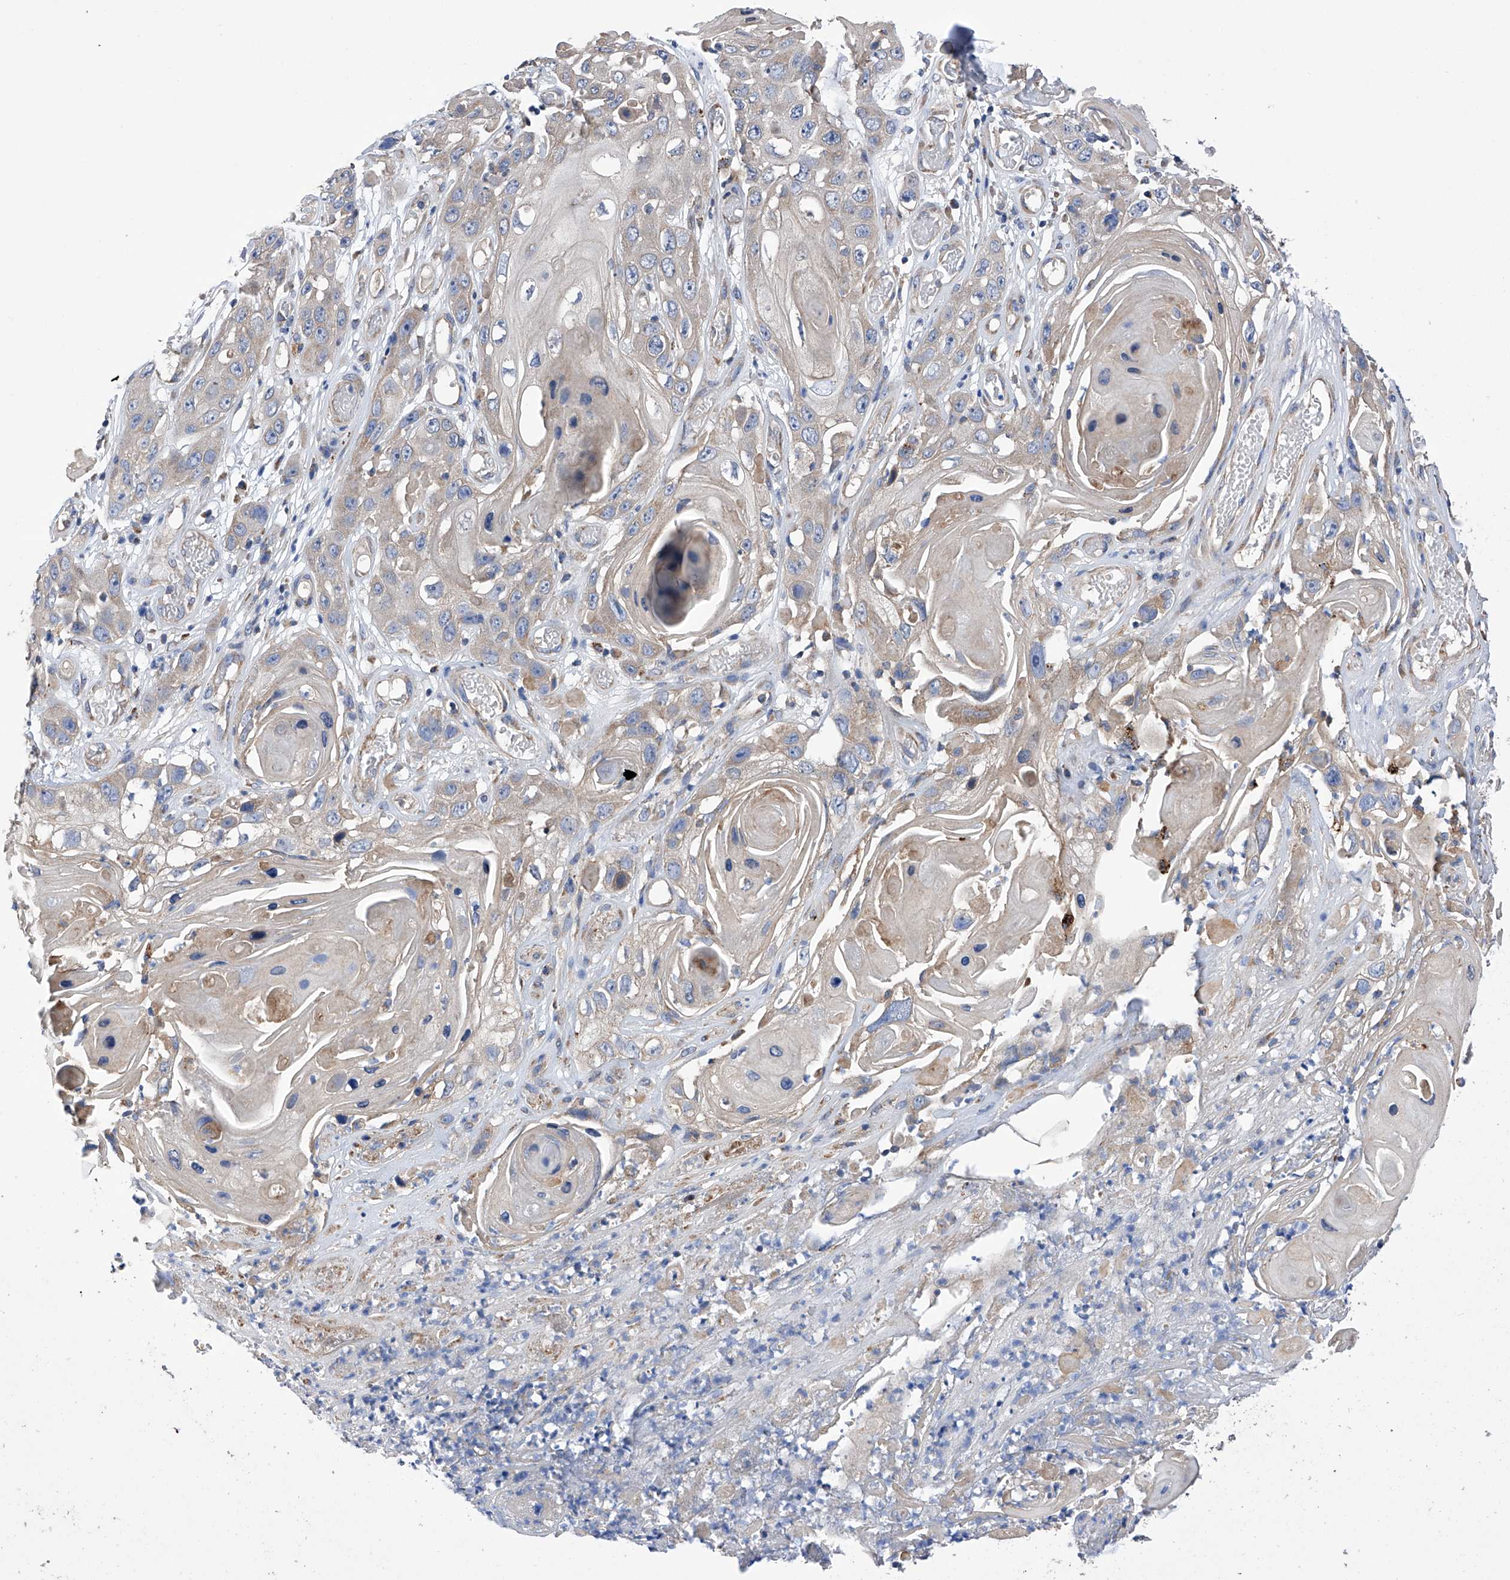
{"staining": {"intensity": "negative", "quantity": "none", "location": "none"}, "tissue": "skin cancer", "cell_type": "Tumor cells", "image_type": "cancer", "snomed": [{"axis": "morphology", "description": "Squamous cell carcinoma, NOS"}, {"axis": "topography", "description": "Skin"}], "caption": "The micrograph exhibits no significant staining in tumor cells of skin squamous cell carcinoma.", "gene": "EFCAB2", "patient": {"sex": "male", "age": 55}}